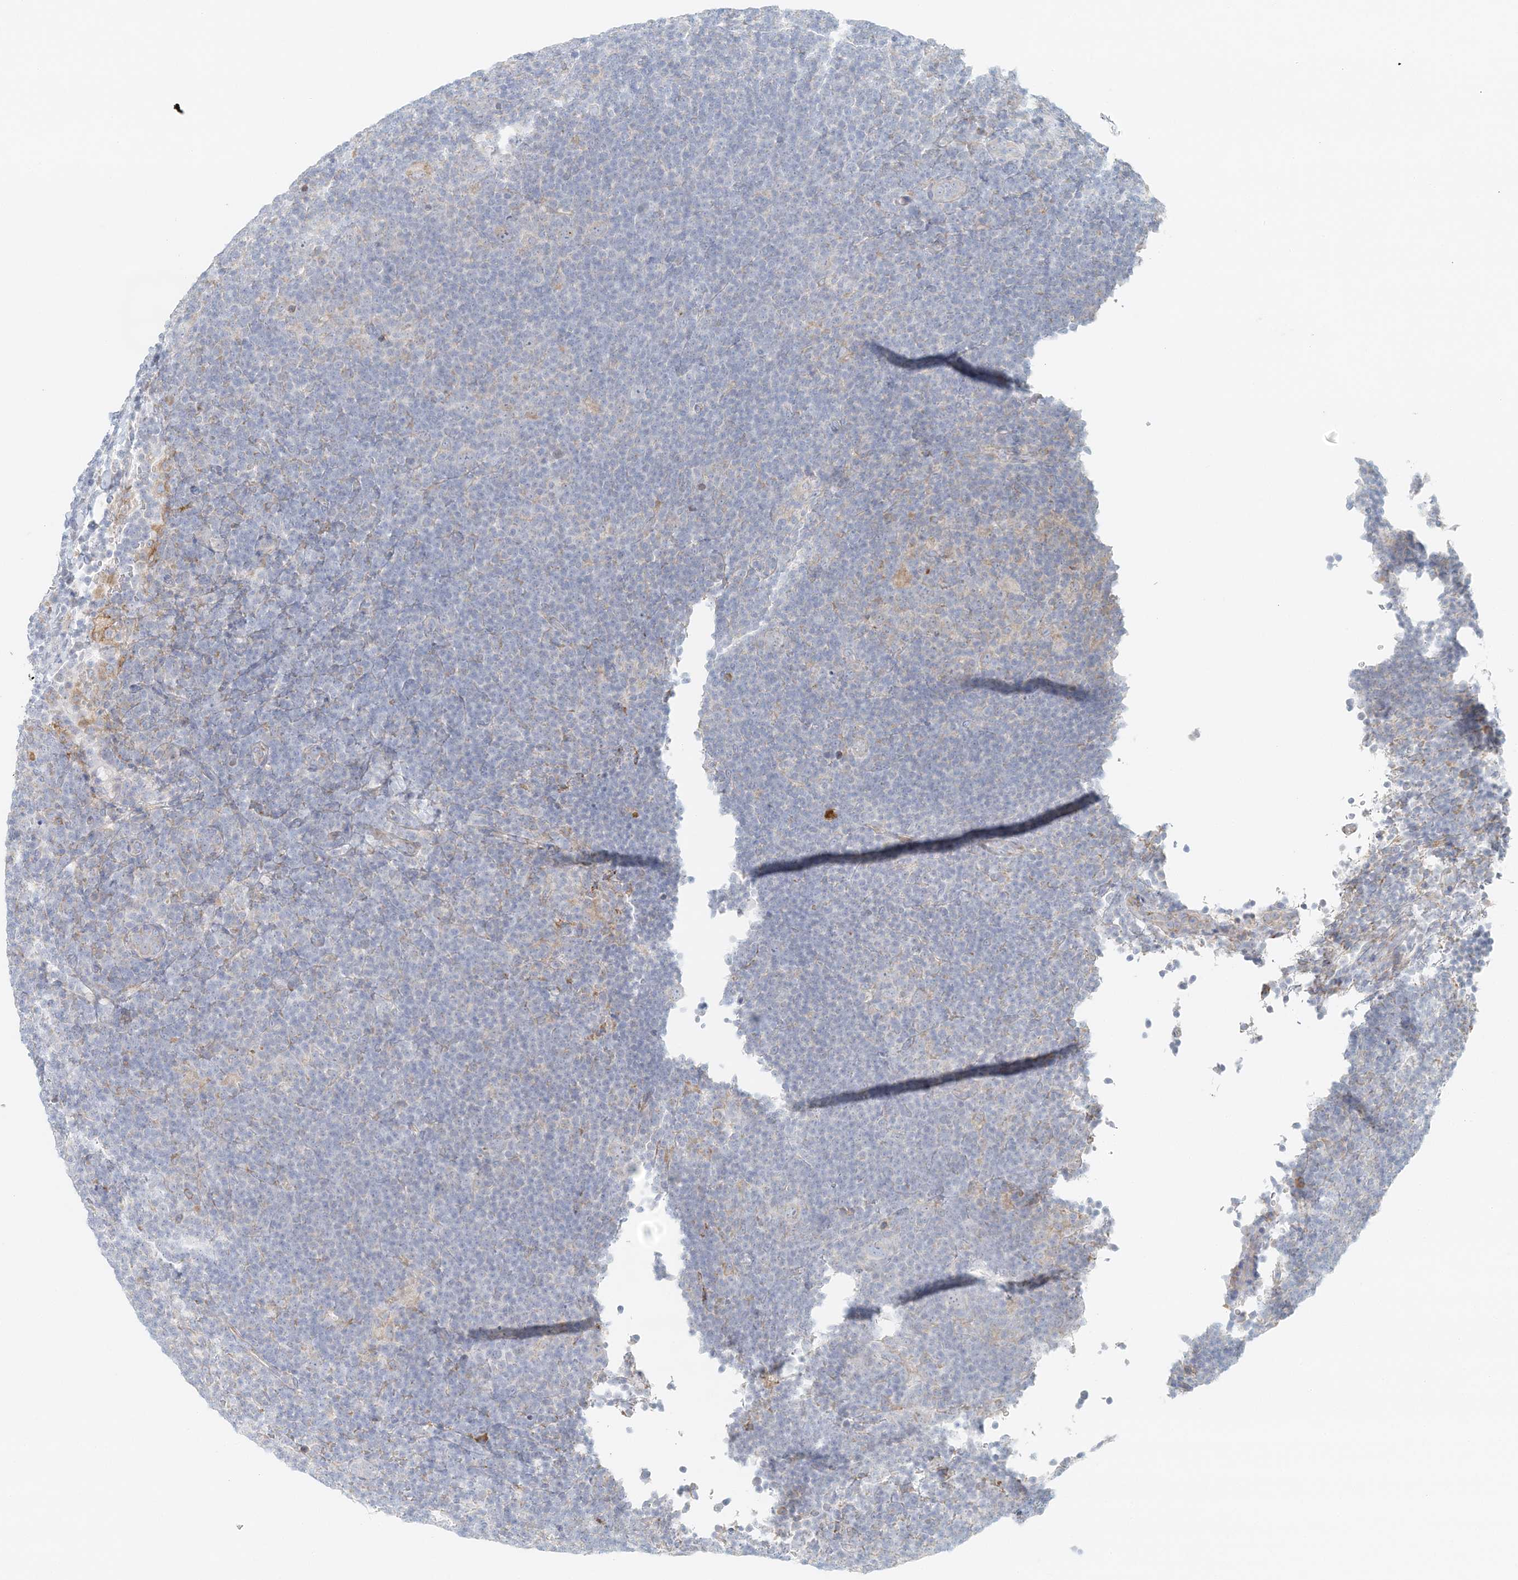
{"staining": {"intensity": "negative", "quantity": "none", "location": "none"}, "tissue": "lymphoma", "cell_type": "Tumor cells", "image_type": "cancer", "snomed": [{"axis": "morphology", "description": "Hodgkin's disease, NOS"}, {"axis": "topography", "description": "Lymph node"}], "caption": "Tumor cells are negative for protein expression in human lymphoma.", "gene": "STK11IP", "patient": {"sex": "female", "age": 57}}